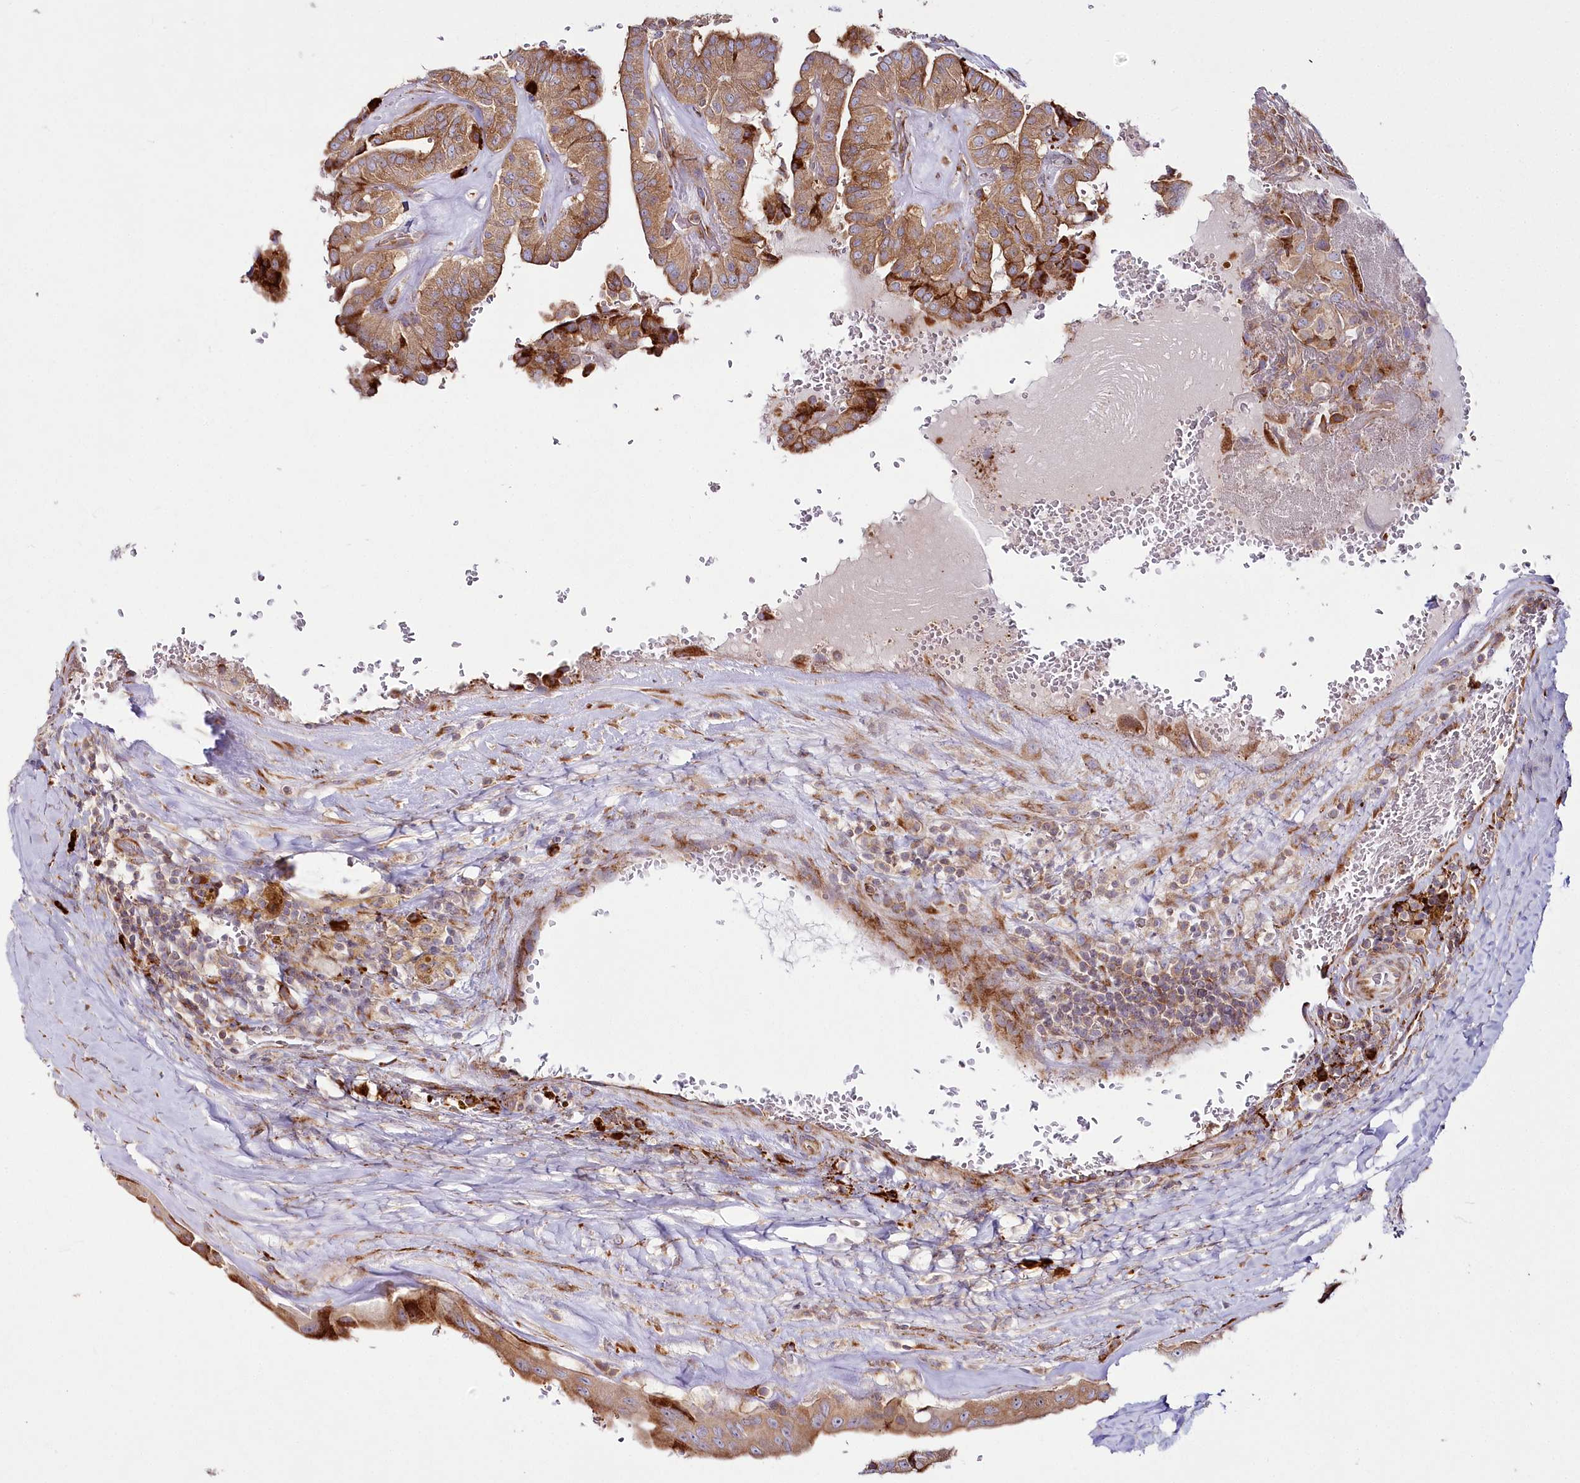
{"staining": {"intensity": "moderate", "quantity": ">75%", "location": "cytoplasmic/membranous"}, "tissue": "thyroid cancer", "cell_type": "Tumor cells", "image_type": "cancer", "snomed": [{"axis": "morphology", "description": "Papillary adenocarcinoma, NOS"}, {"axis": "topography", "description": "Thyroid gland"}], "caption": "Thyroid cancer (papillary adenocarcinoma) stained with a brown dye exhibits moderate cytoplasmic/membranous positive positivity in approximately >75% of tumor cells.", "gene": "POGLUT1", "patient": {"sex": "male", "age": 77}}